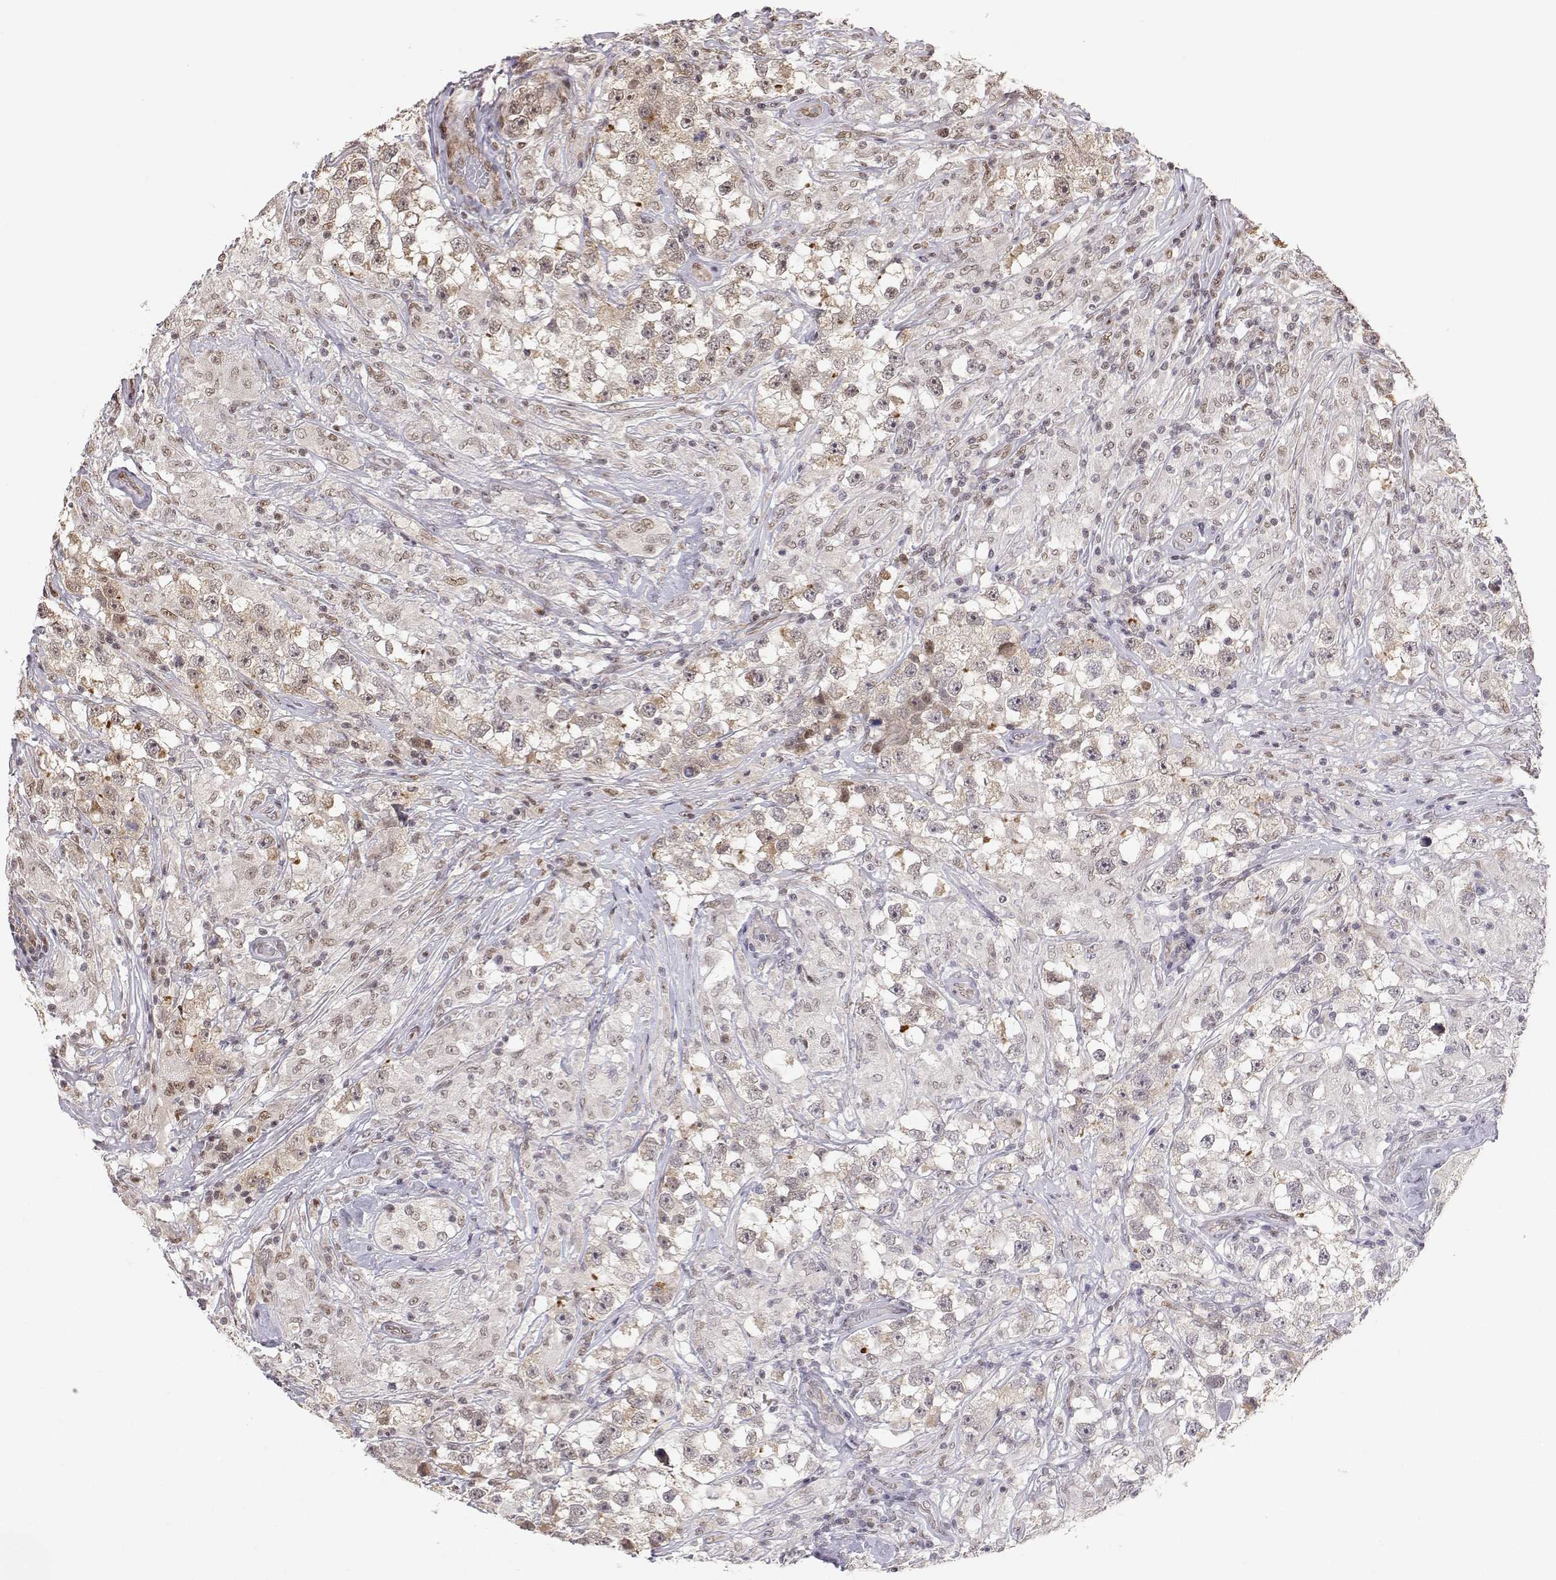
{"staining": {"intensity": "weak", "quantity": "25%-75%", "location": "cytoplasmic/membranous"}, "tissue": "testis cancer", "cell_type": "Tumor cells", "image_type": "cancer", "snomed": [{"axis": "morphology", "description": "Seminoma, NOS"}, {"axis": "topography", "description": "Testis"}], "caption": "A brown stain labels weak cytoplasmic/membranous expression of a protein in testis seminoma tumor cells.", "gene": "BRCA1", "patient": {"sex": "male", "age": 46}}